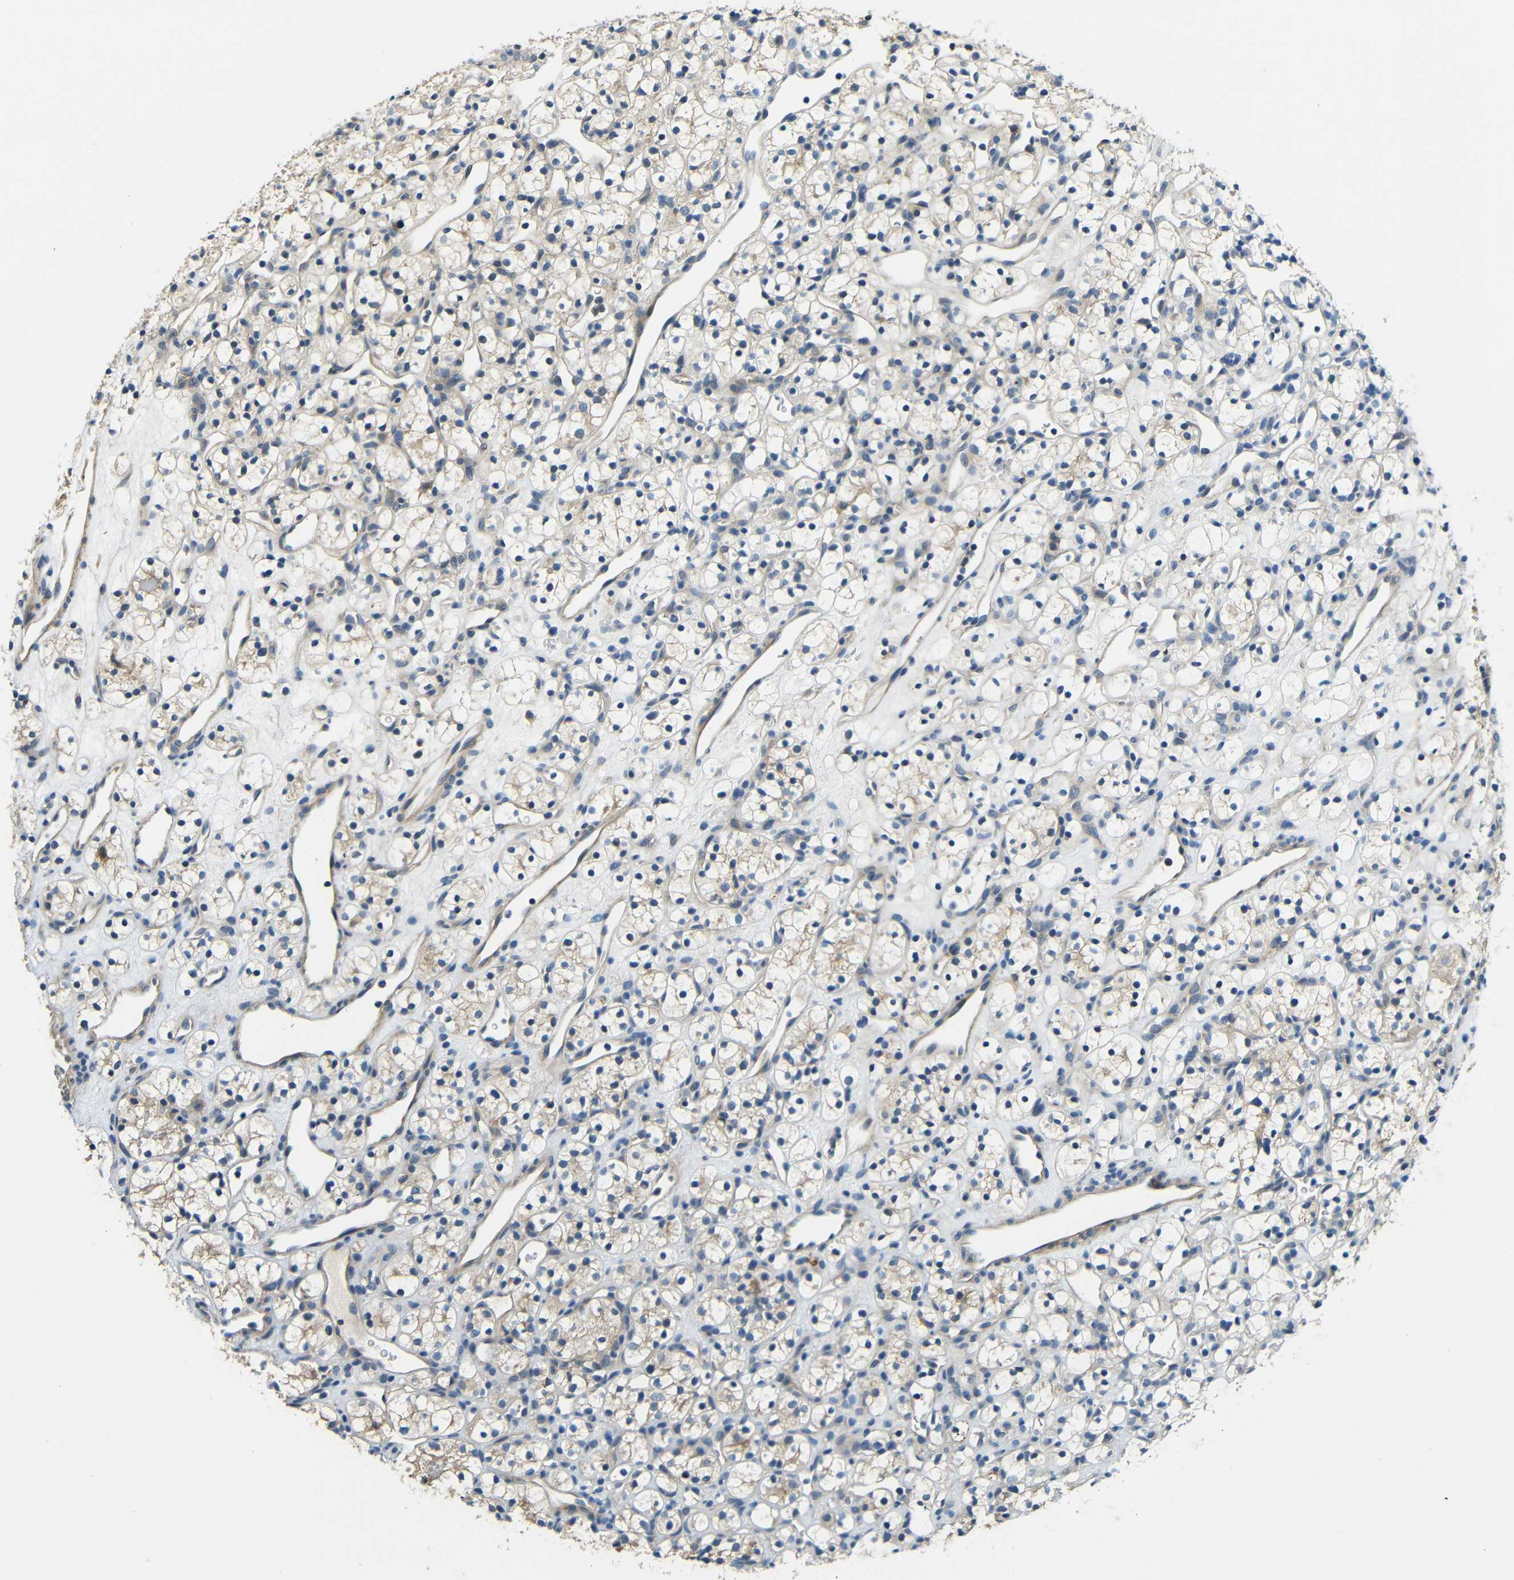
{"staining": {"intensity": "weak", "quantity": "<25%", "location": "cytoplasmic/membranous"}, "tissue": "renal cancer", "cell_type": "Tumor cells", "image_type": "cancer", "snomed": [{"axis": "morphology", "description": "Adenocarcinoma, NOS"}, {"axis": "topography", "description": "Kidney"}], "caption": "There is no significant positivity in tumor cells of renal cancer.", "gene": "FNDC3A", "patient": {"sex": "female", "age": 60}}